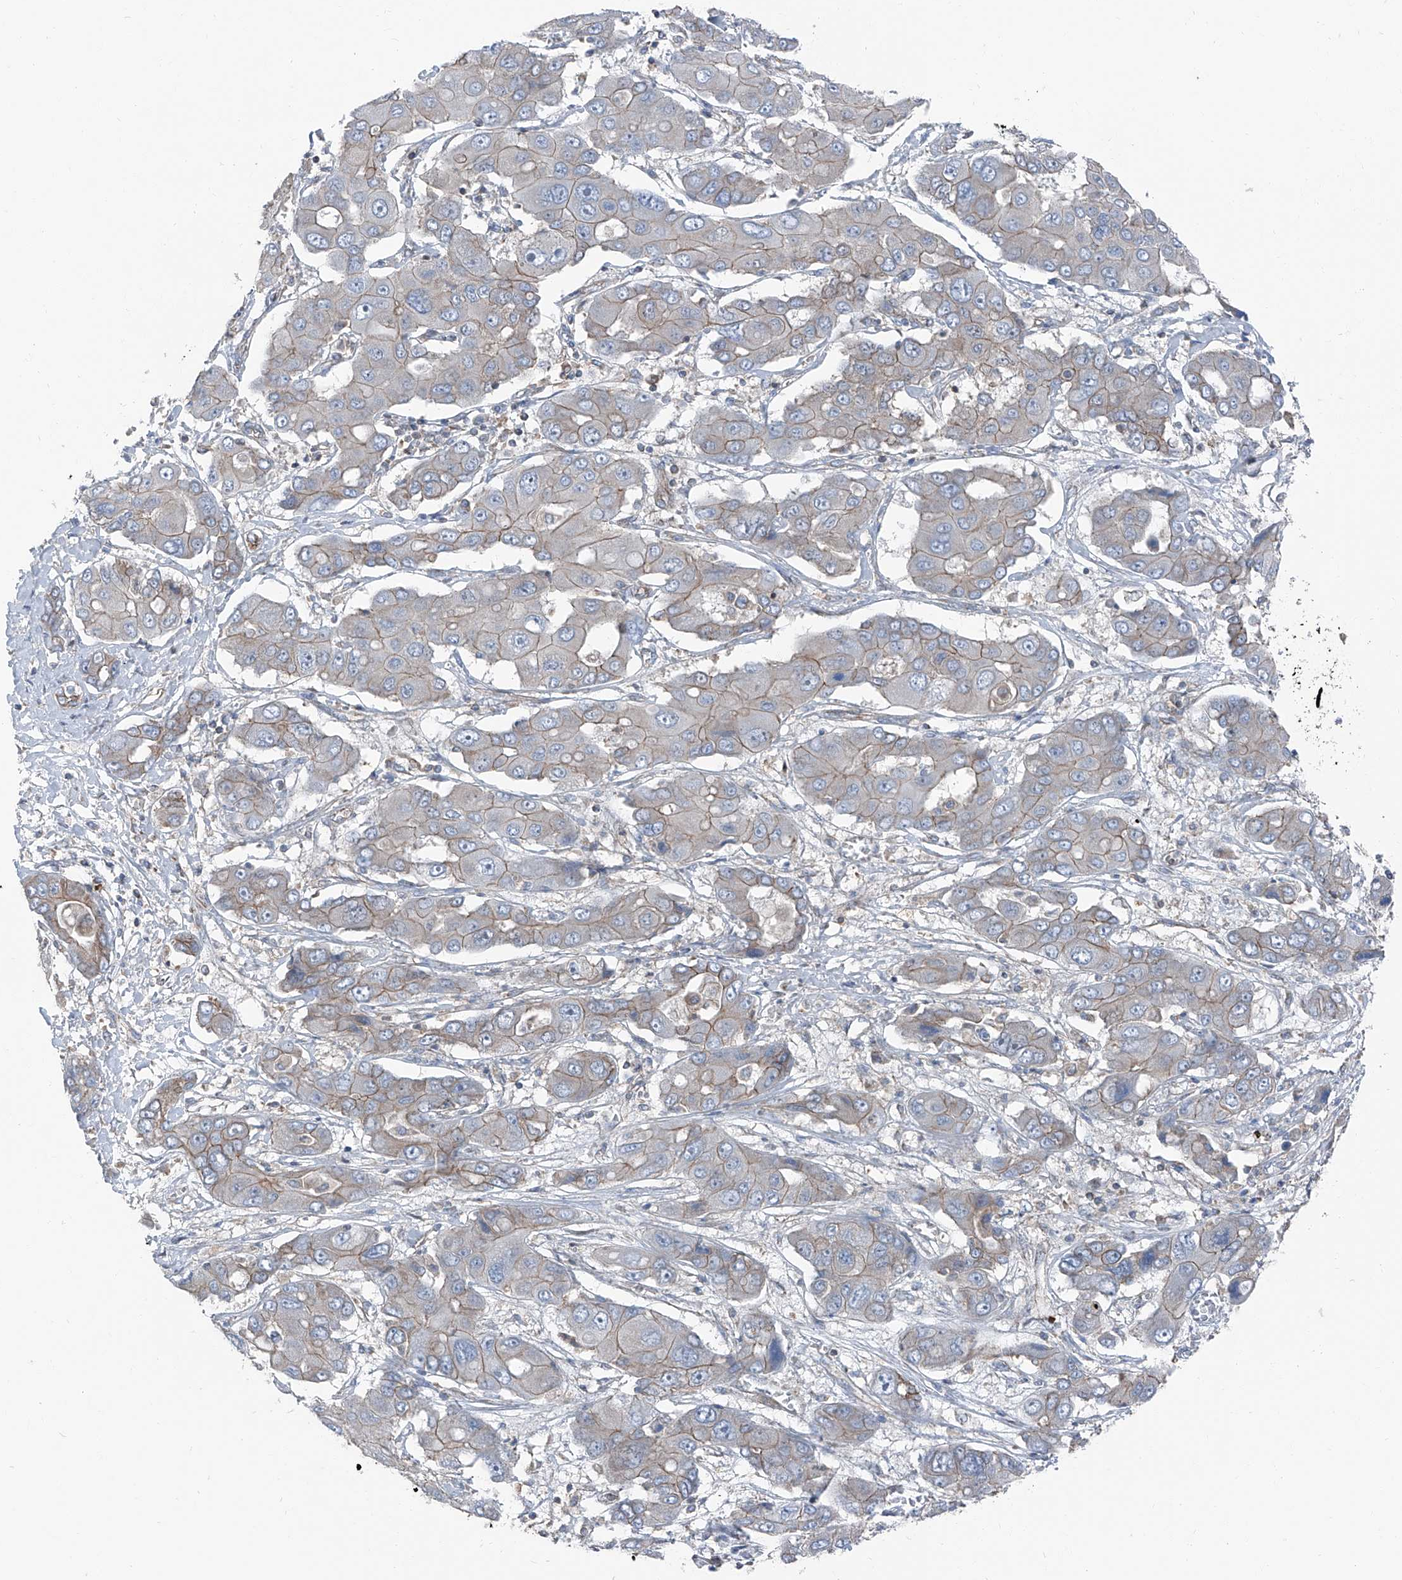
{"staining": {"intensity": "weak", "quantity": ">75%", "location": "cytoplasmic/membranous"}, "tissue": "liver cancer", "cell_type": "Tumor cells", "image_type": "cancer", "snomed": [{"axis": "morphology", "description": "Cholangiocarcinoma"}, {"axis": "topography", "description": "Liver"}], "caption": "Liver cholangiocarcinoma stained with a protein marker demonstrates weak staining in tumor cells.", "gene": "GPR142", "patient": {"sex": "male", "age": 67}}